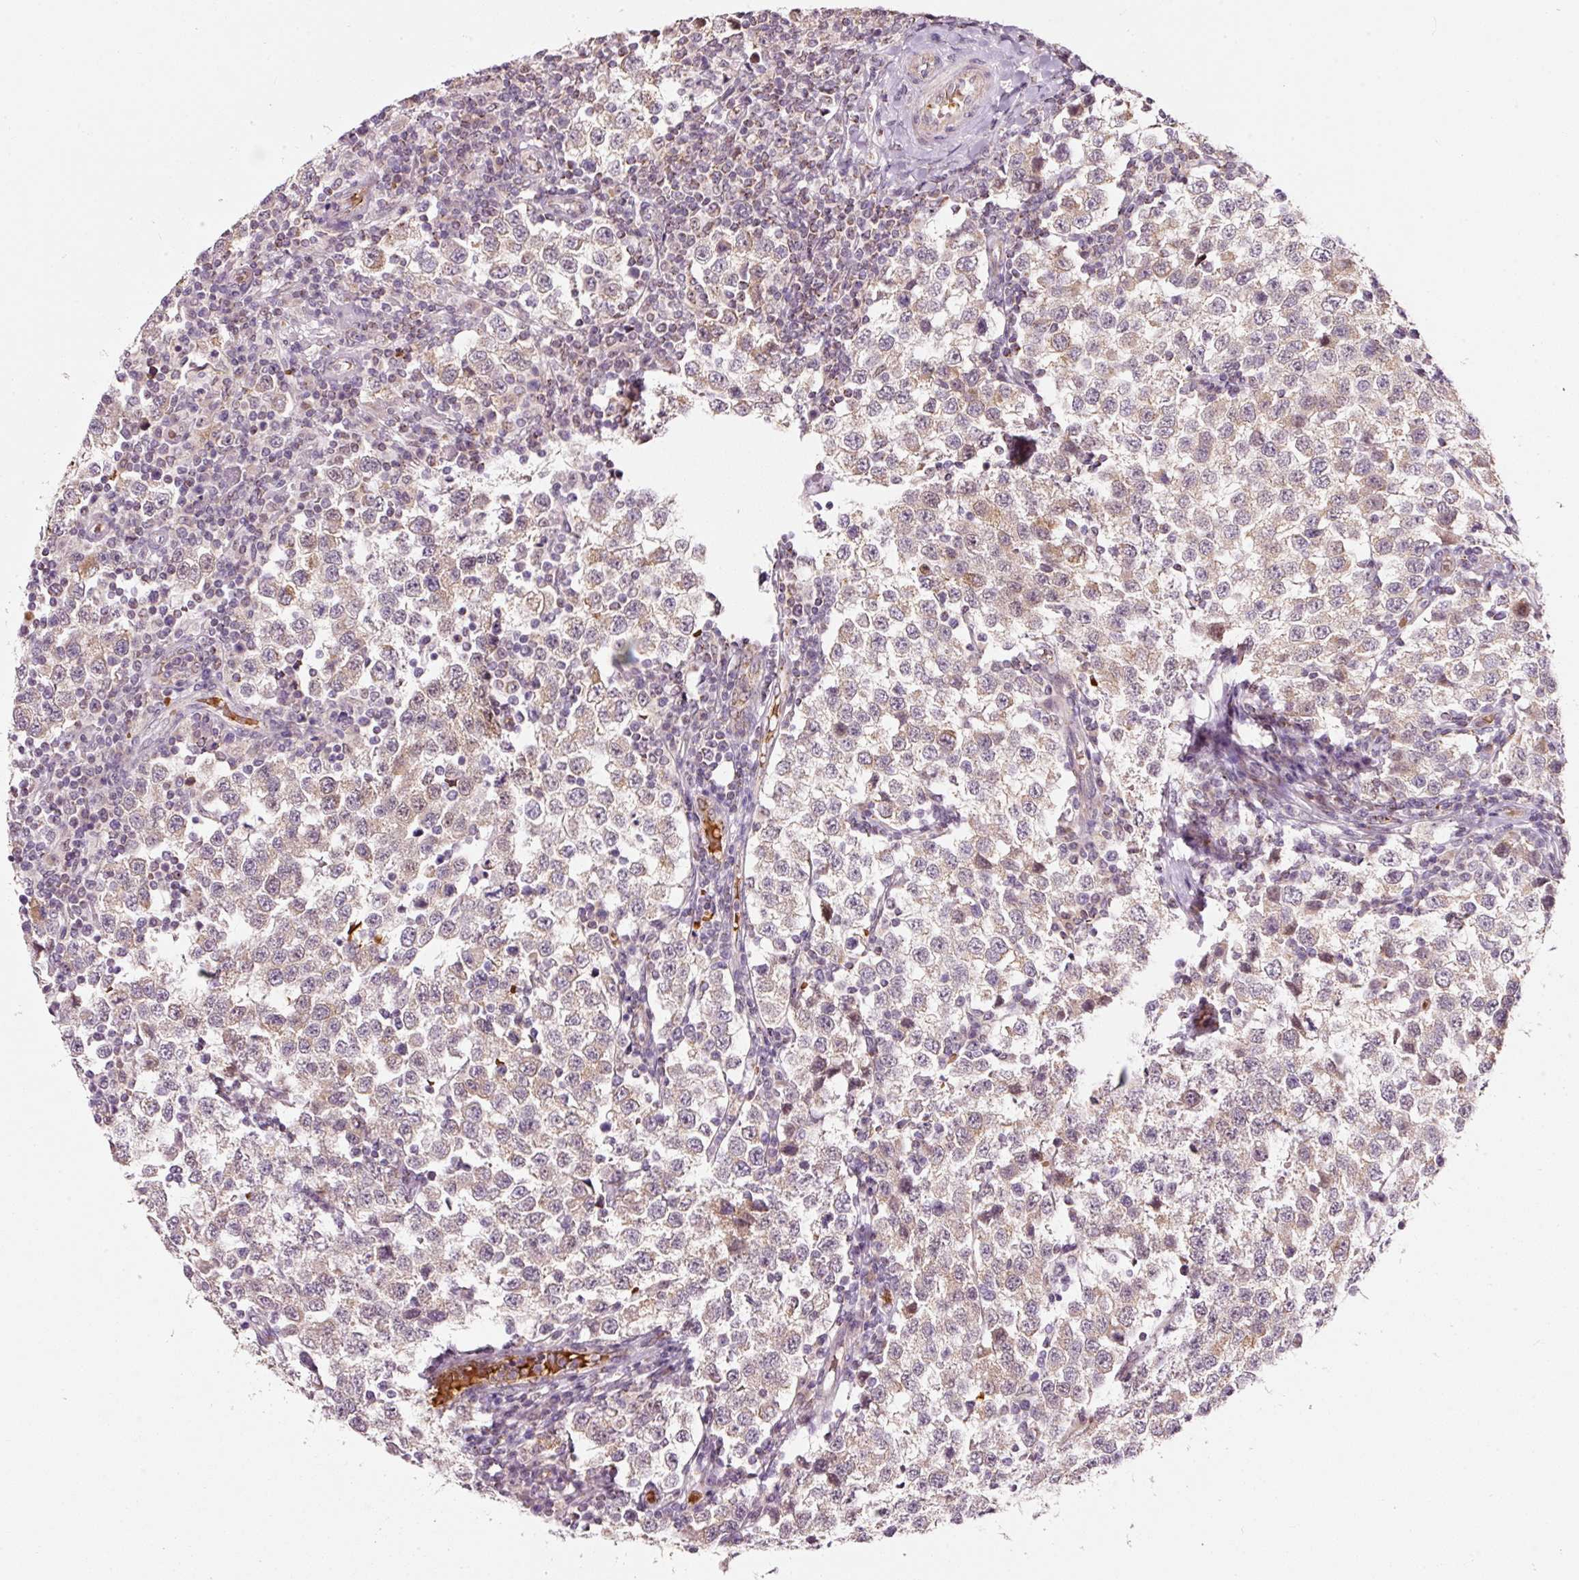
{"staining": {"intensity": "weak", "quantity": ">75%", "location": "cytoplasmic/membranous"}, "tissue": "testis cancer", "cell_type": "Tumor cells", "image_type": "cancer", "snomed": [{"axis": "morphology", "description": "Seminoma, NOS"}, {"axis": "topography", "description": "Testis"}], "caption": "Seminoma (testis) stained with a brown dye shows weak cytoplasmic/membranous positive positivity in approximately >75% of tumor cells.", "gene": "ZNF460", "patient": {"sex": "male", "age": 34}}